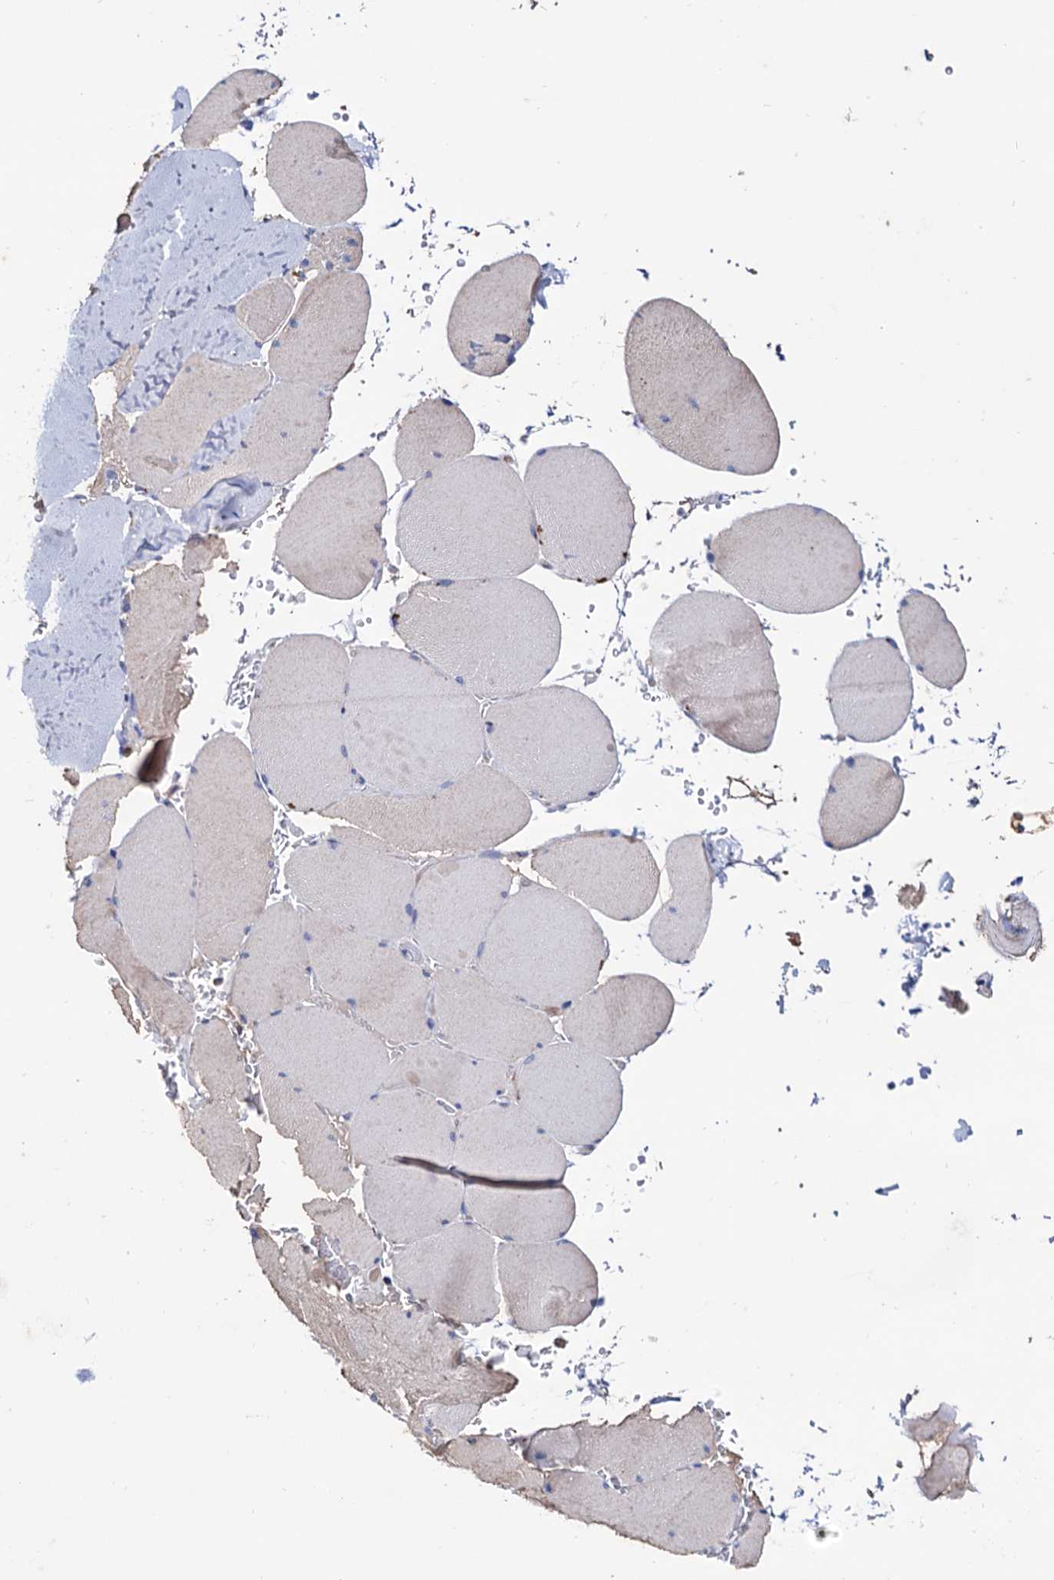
{"staining": {"intensity": "negative", "quantity": "none", "location": "none"}, "tissue": "skeletal muscle", "cell_type": "Myocytes", "image_type": "normal", "snomed": [{"axis": "morphology", "description": "Normal tissue, NOS"}, {"axis": "topography", "description": "Skeletal muscle"}, {"axis": "topography", "description": "Head-Neck"}], "caption": "This is a photomicrograph of immunohistochemistry staining of unremarkable skeletal muscle, which shows no staining in myocytes.", "gene": "NPAS4", "patient": {"sex": "male", "age": 66}}